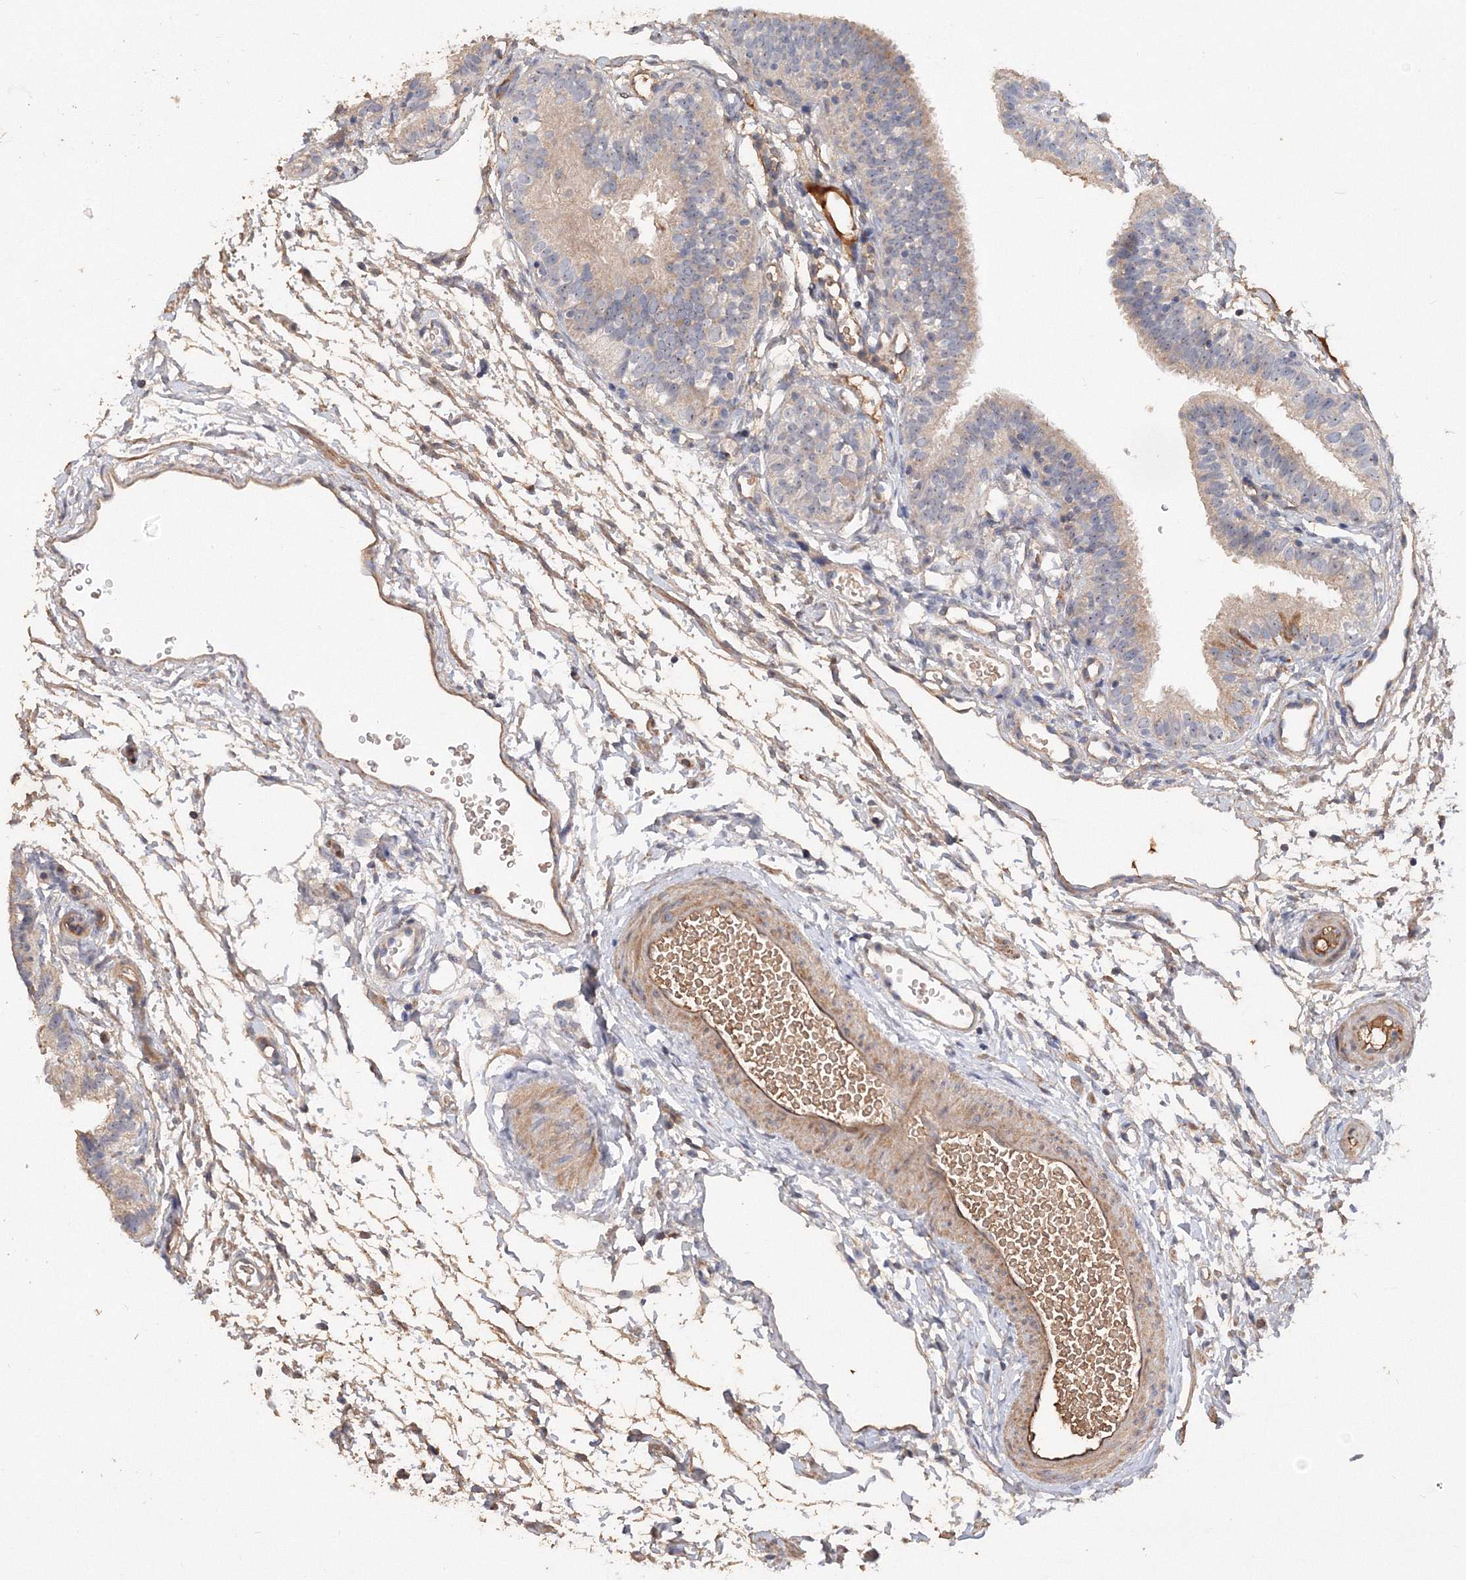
{"staining": {"intensity": "weak", "quantity": "<25%", "location": "cytoplasmic/membranous"}, "tissue": "fallopian tube", "cell_type": "Glandular cells", "image_type": "normal", "snomed": [{"axis": "morphology", "description": "Normal tissue, NOS"}, {"axis": "topography", "description": "Fallopian tube"}], "caption": "Immunohistochemistry of normal human fallopian tube displays no staining in glandular cells. The staining was performed using DAB (3,3'-diaminobenzidine) to visualize the protein expression in brown, while the nuclei were stained in blue with hematoxylin (Magnification: 20x).", "gene": "GRINA", "patient": {"sex": "female", "age": 35}}